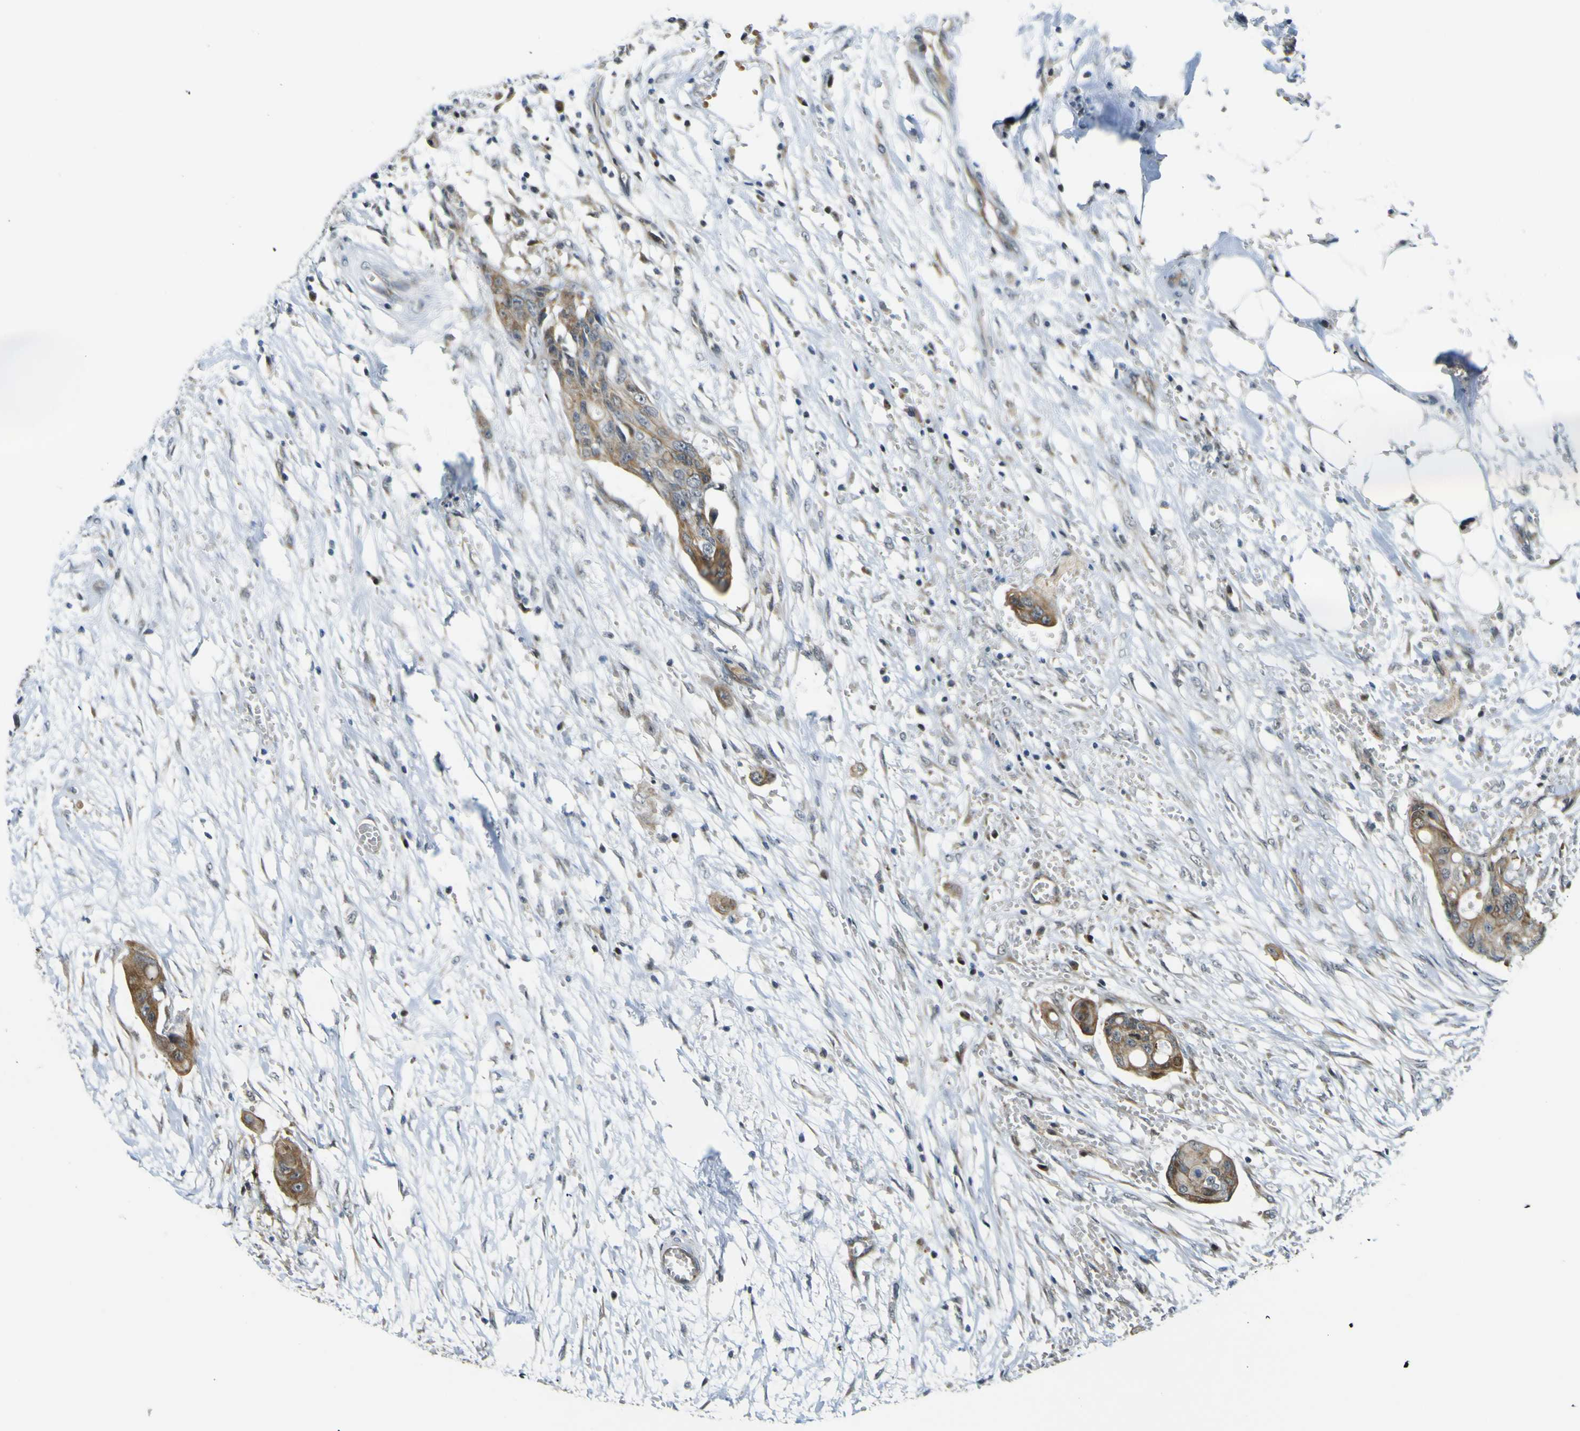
{"staining": {"intensity": "strong", "quantity": ">75%", "location": "cytoplasmic/membranous"}, "tissue": "colorectal cancer", "cell_type": "Tumor cells", "image_type": "cancer", "snomed": [{"axis": "morphology", "description": "Adenocarcinoma, NOS"}, {"axis": "topography", "description": "Colon"}], "caption": "Approximately >75% of tumor cells in adenocarcinoma (colorectal) exhibit strong cytoplasmic/membranous protein staining as visualized by brown immunohistochemical staining.", "gene": "KDM7A", "patient": {"sex": "female", "age": 57}}